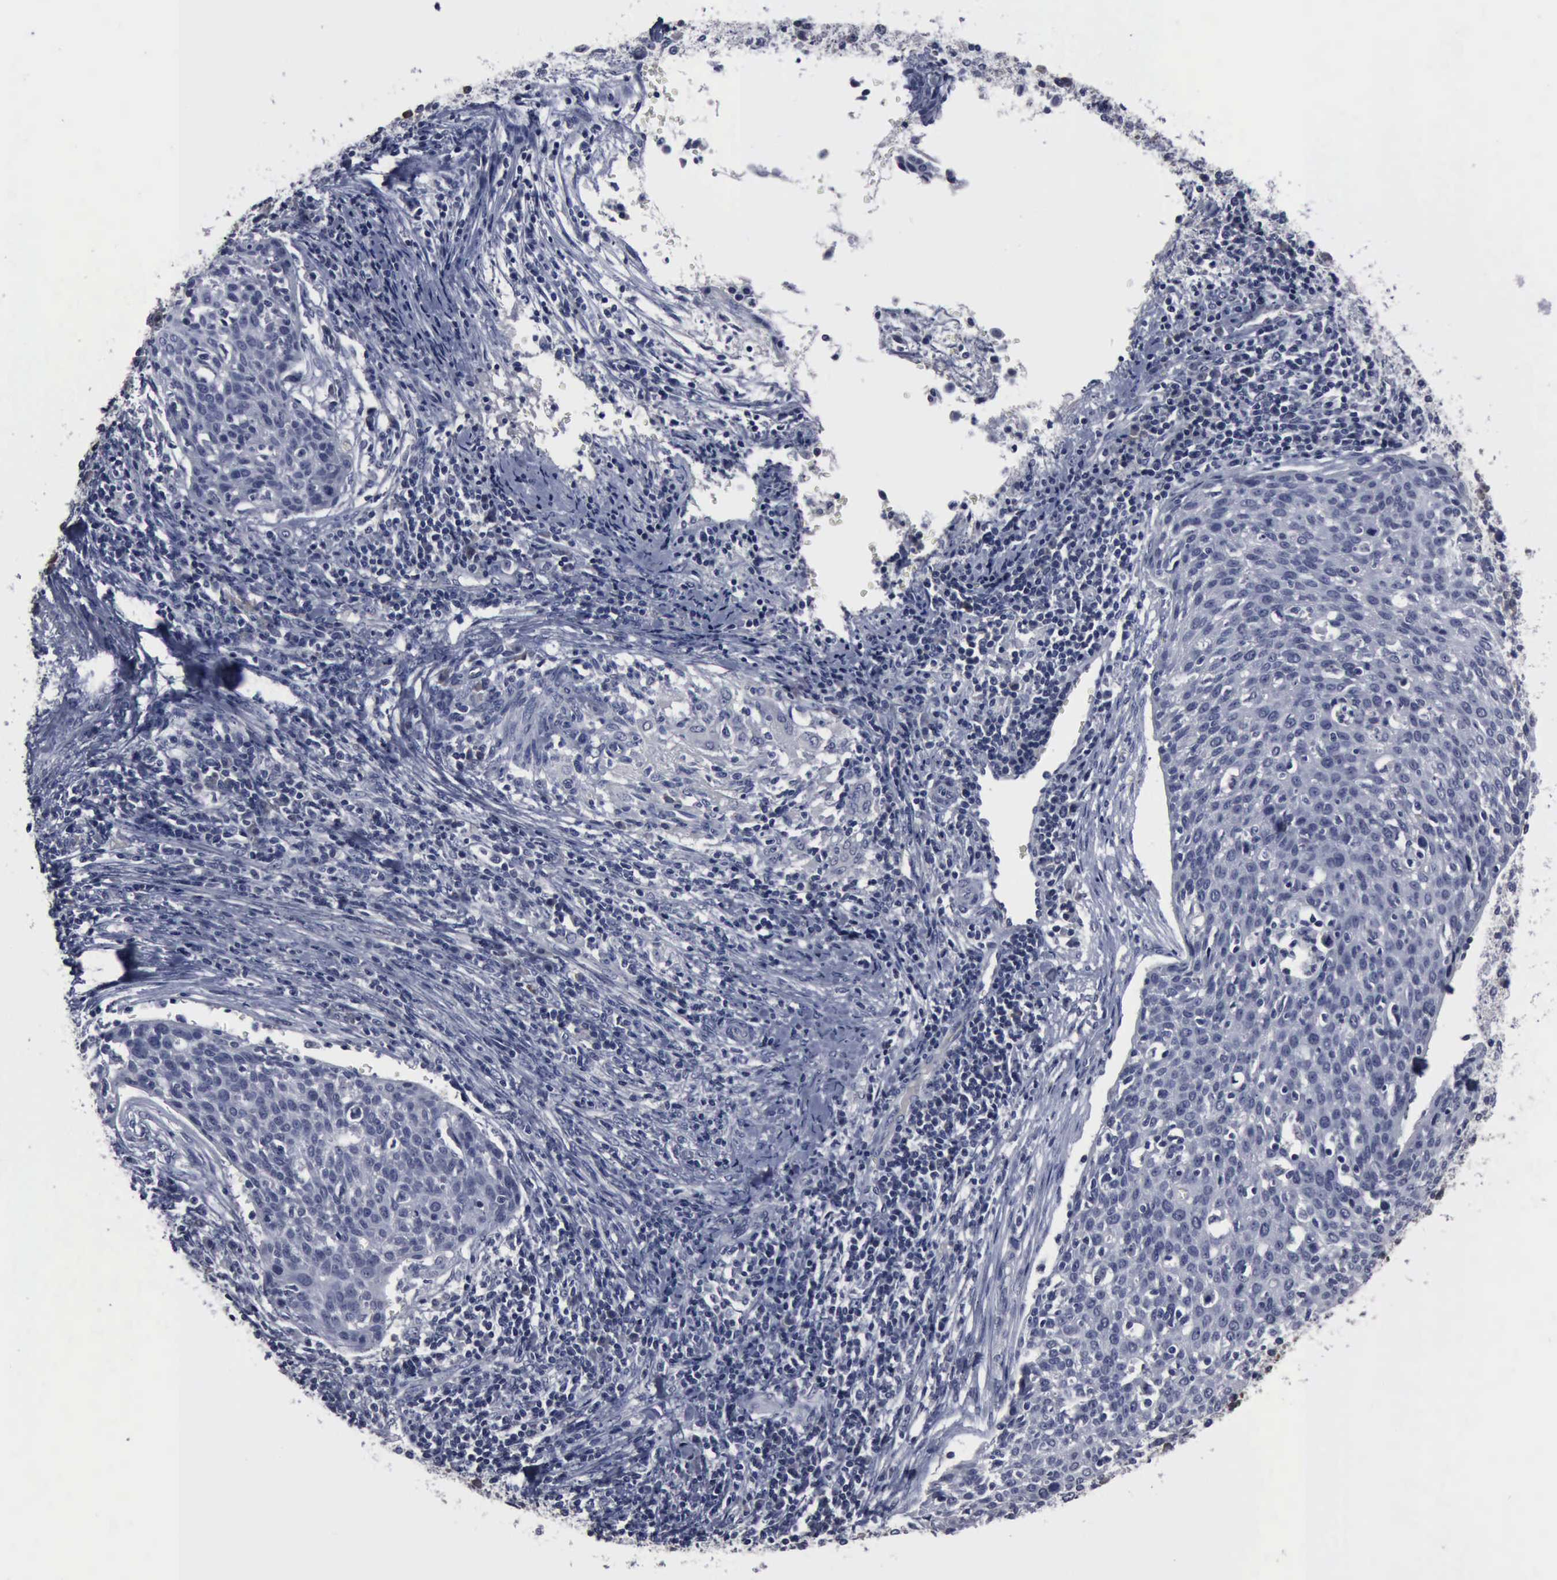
{"staining": {"intensity": "negative", "quantity": "none", "location": "none"}, "tissue": "cervical cancer", "cell_type": "Tumor cells", "image_type": "cancer", "snomed": [{"axis": "morphology", "description": "Squamous cell carcinoma, NOS"}, {"axis": "topography", "description": "Cervix"}], "caption": "A high-resolution micrograph shows immunohistochemistry staining of cervical squamous cell carcinoma, which demonstrates no significant positivity in tumor cells.", "gene": "MYO18B", "patient": {"sex": "female", "age": 38}}